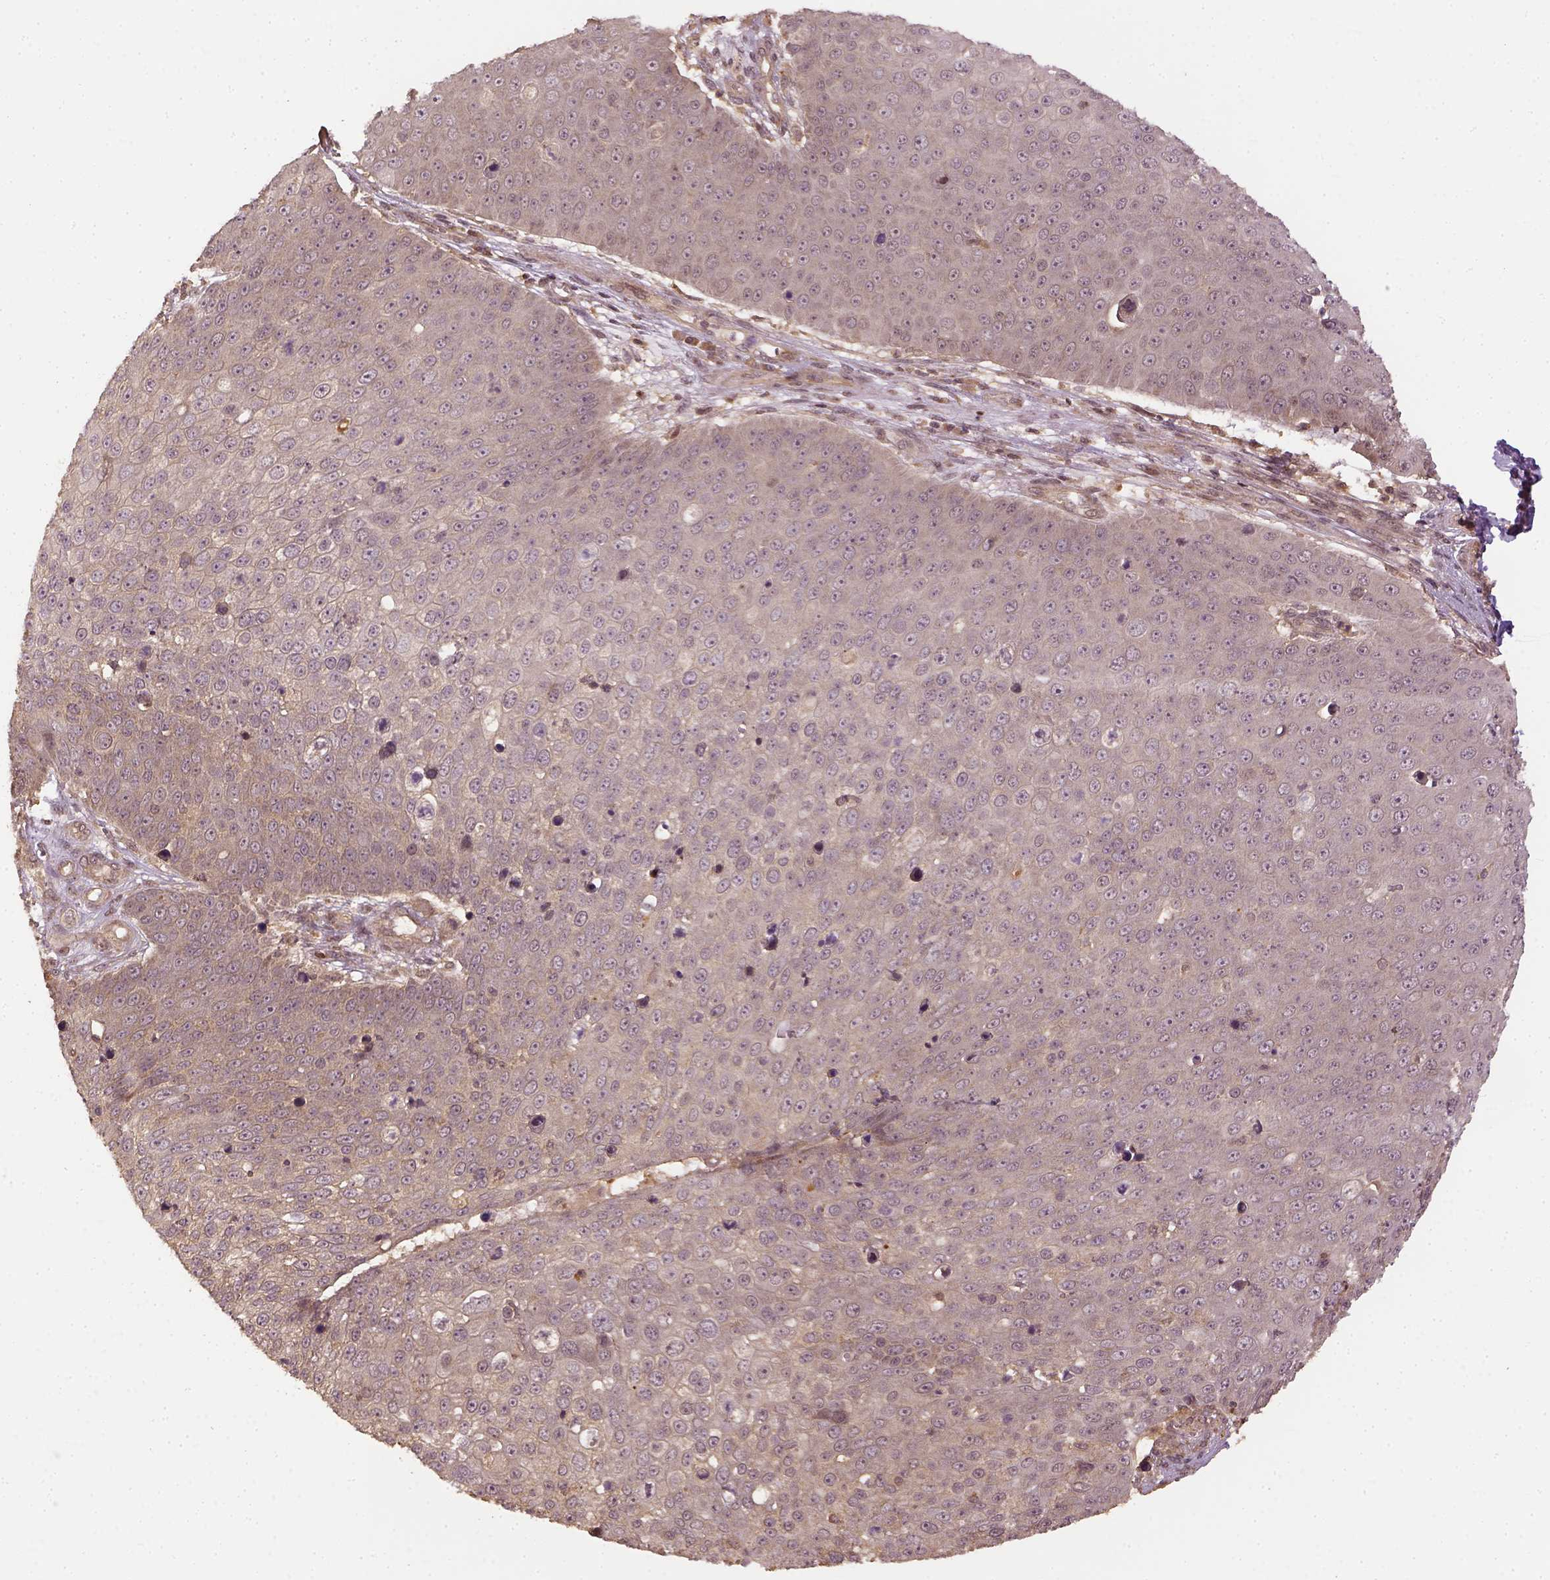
{"staining": {"intensity": "negative", "quantity": "none", "location": "none"}, "tissue": "skin cancer", "cell_type": "Tumor cells", "image_type": "cancer", "snomed": [{"axis": "morphology", "description": "Squamous cell carcinoma, NOS"}, {"axis": "topography", "description": "Skin"}], "caption": "Tumor cells are negative for protein expression in human skin cancer (squamous cell carcinoma).", "gene": "VEGFA", "patient": {"sex": "male", "age": 71}}